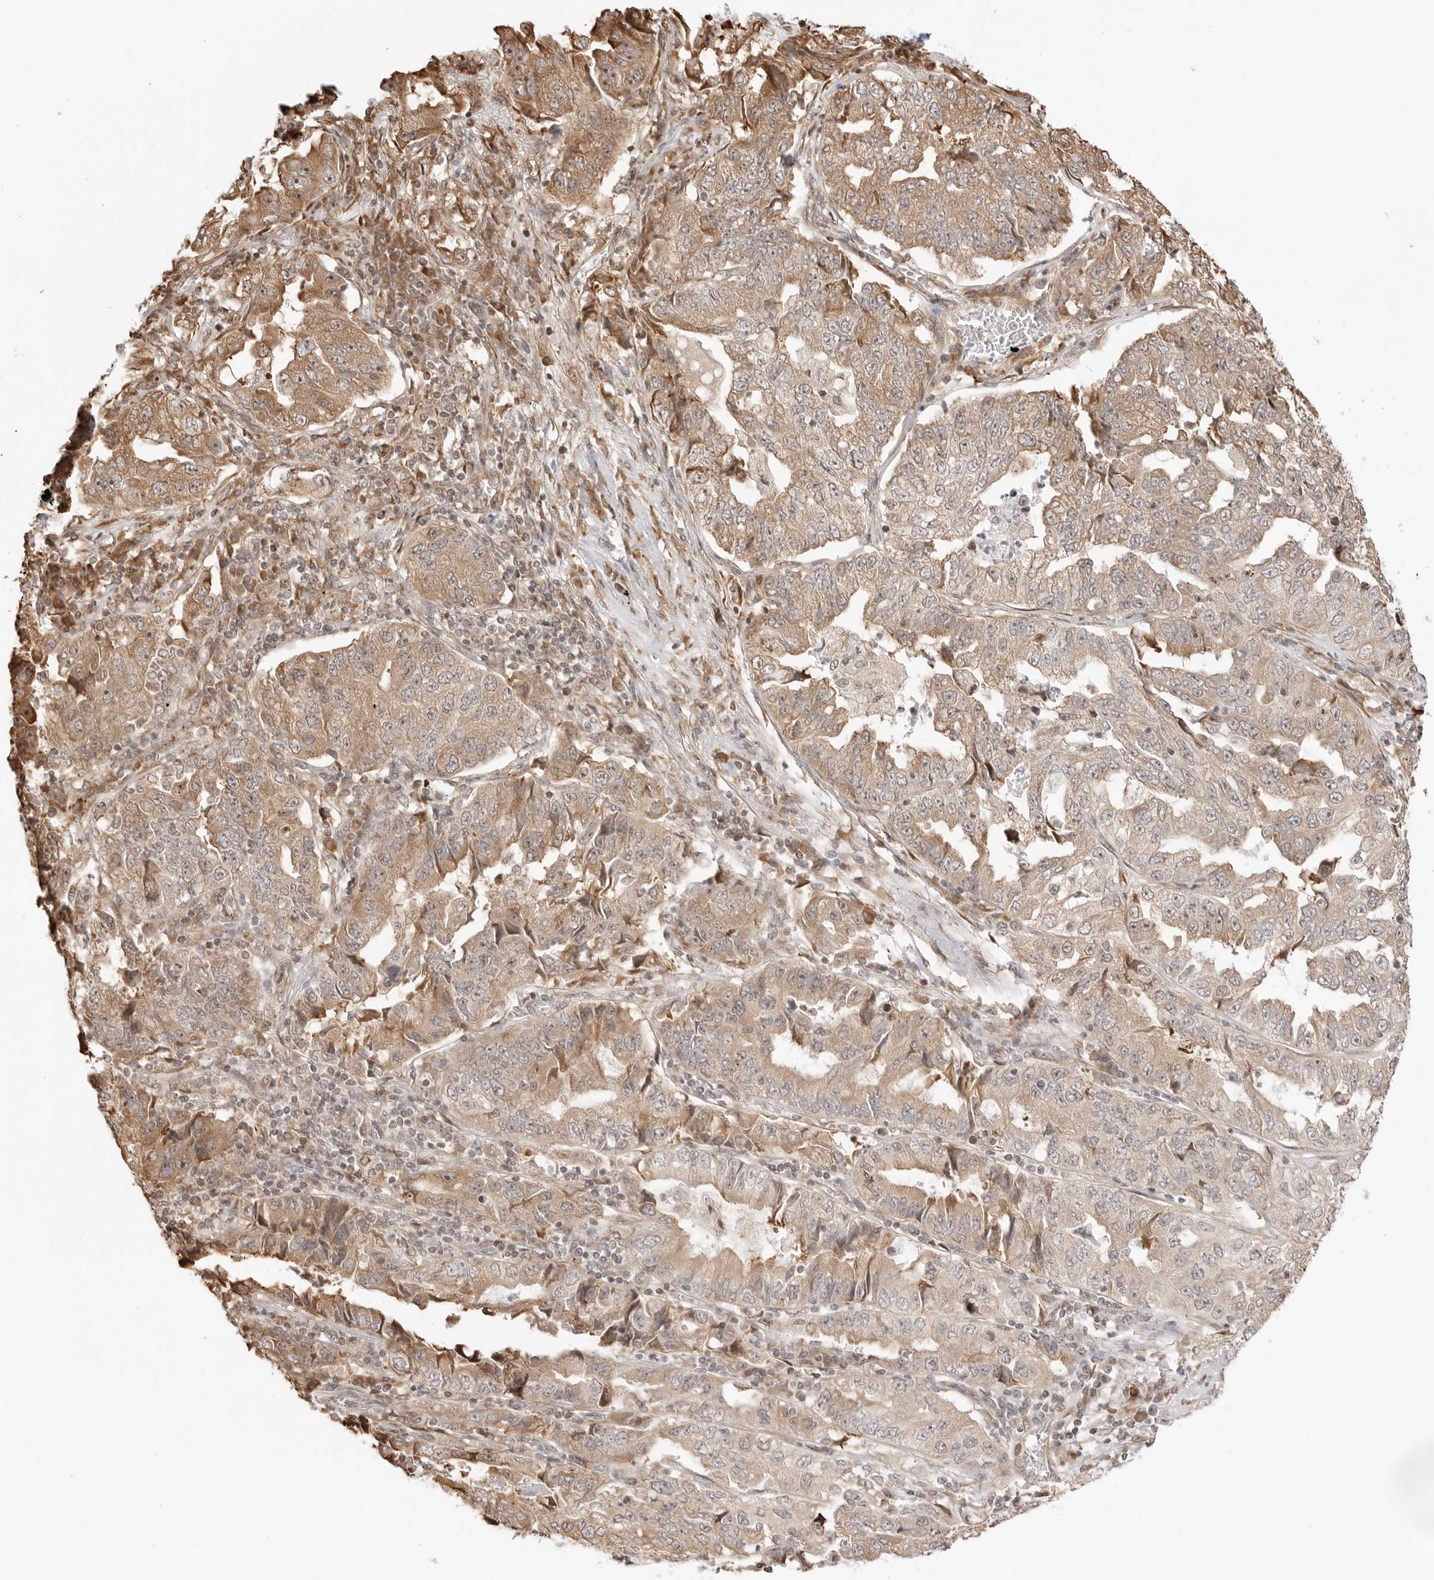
{"staining": {"intensity": "moderate", "quantity": ">75%", "location": "cytoplasmic/membranous"}, "tissue": "lung cancer", "cell_type": "Tumor cells", "image_type": "cancer", "snomed": [{"axis": "morphology", "description": "Adenocarcinoma, NOS"}, {"axis": "topography", "description": "Lung"}], "caption": "IHC staining of adenocarcinoma (lung), which demonstrates medium levels of moderate cytoplasmic/membranous staining in about >75% of tumor cells indicating moderate cytoplasmic/membranous protein expression. The staining was performed using DAB (3,3'-diaminobenzidine) (brown) for protein detection and nuclei were counterstained in hematoxylin (blue).", "gene": "FKBP14", "patient": {"sex": "female", "age": 51}}